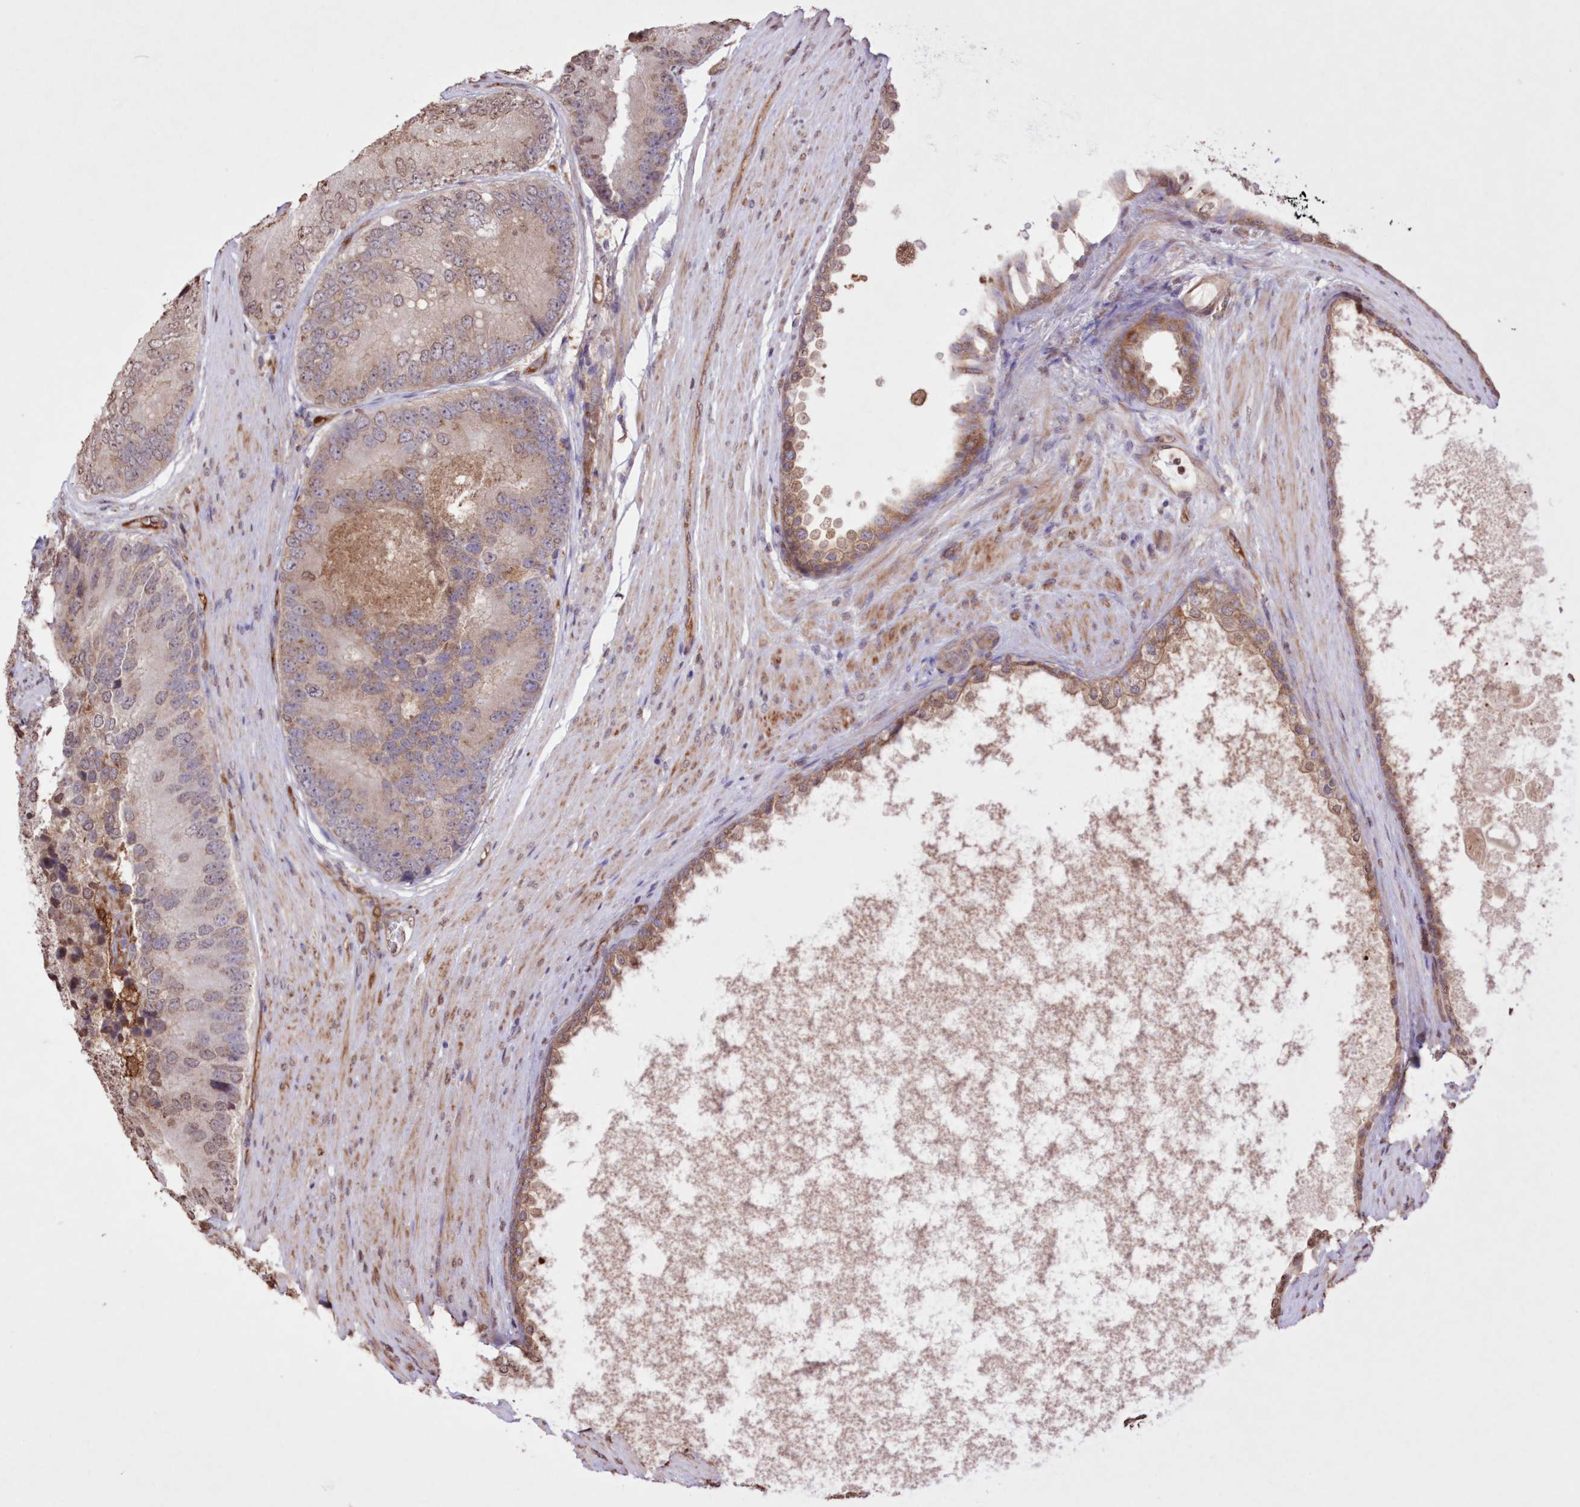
{"staining": {"intensity": "moderate", "quantity": "25%-75%", "location": "cytoplasmic/membranous,nuclear"}, "tissue": "prostate cancer", "cell_type": "Tumor cells", "image_type": "cancer", "snomed": [{"axis": "morphology", "description": "Adenocarcinoma, High grade"}, {"axis": "topography", "description": "Prostate"}], "caption": "DAB immunohistochemical staining of high-grade adenocarcinoma (prostate) demonstrates moderate cytoplasmic/membranous and nuclear protein expression in about 25%-75% of tumor cells.", "gene": "FCHO2", "patient": {"sex": "male", "age": 70}}